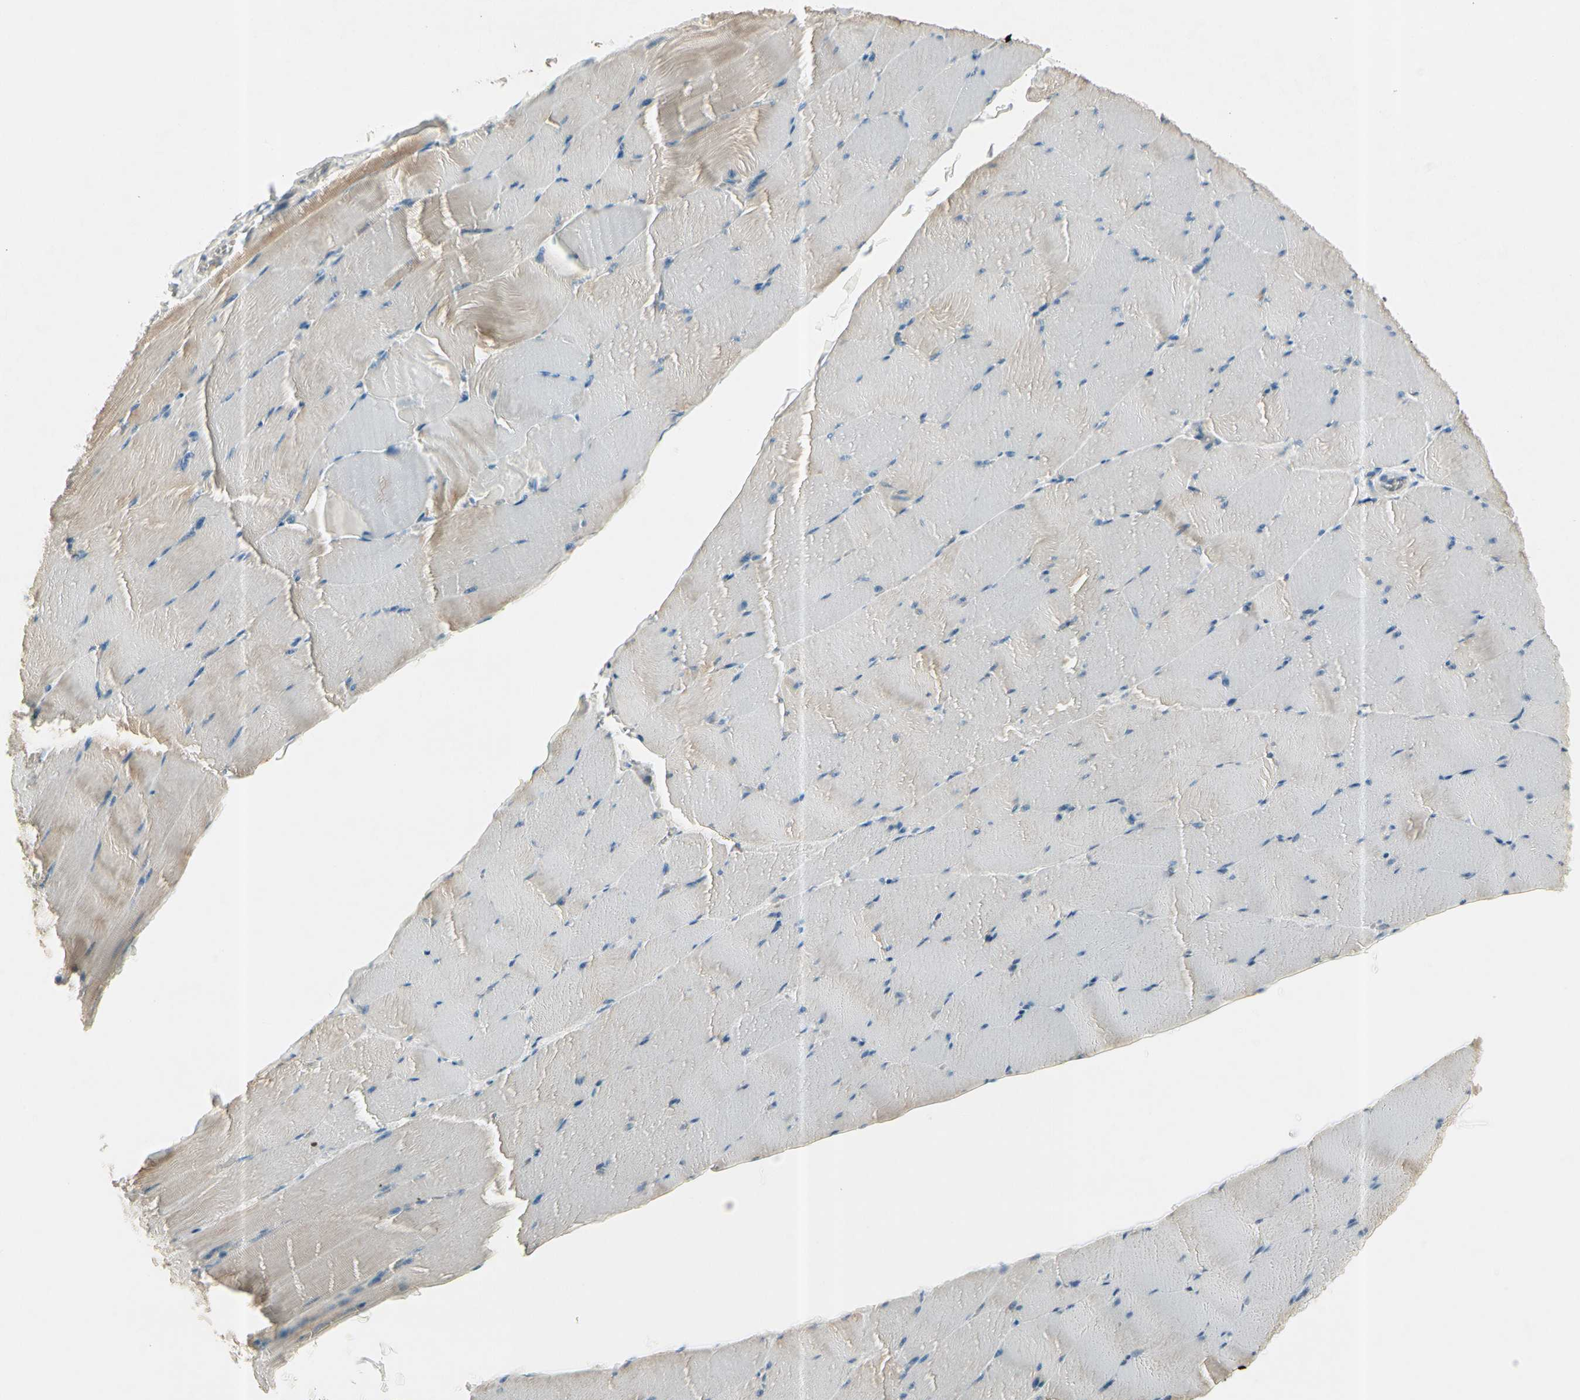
{"staining": {"intensity": "moderate", "quantity": "25%-75%", "location": "cytoplasmic/membranous"}, "tissue": "skeletal muscle", "cell_type": "Myocytes", "image_type": "normal", "snomed": [{"axis": "morphology", "description": "Normal tissue, NOS"}, {"axis": "topography", "description": "Skeletal muscle"}], "caption": "The histopathology image shows a brown stain indicating the presence of a protein in the cytoplasmic/membranous of myocytes in skeletal muscle. (Stains: DAB in brown, nuclei in blue, Microscopy: brightfield microscopy at high magnification).", "gene": "CYP2E1", "patient": {"sex": "male", "age": 62}}